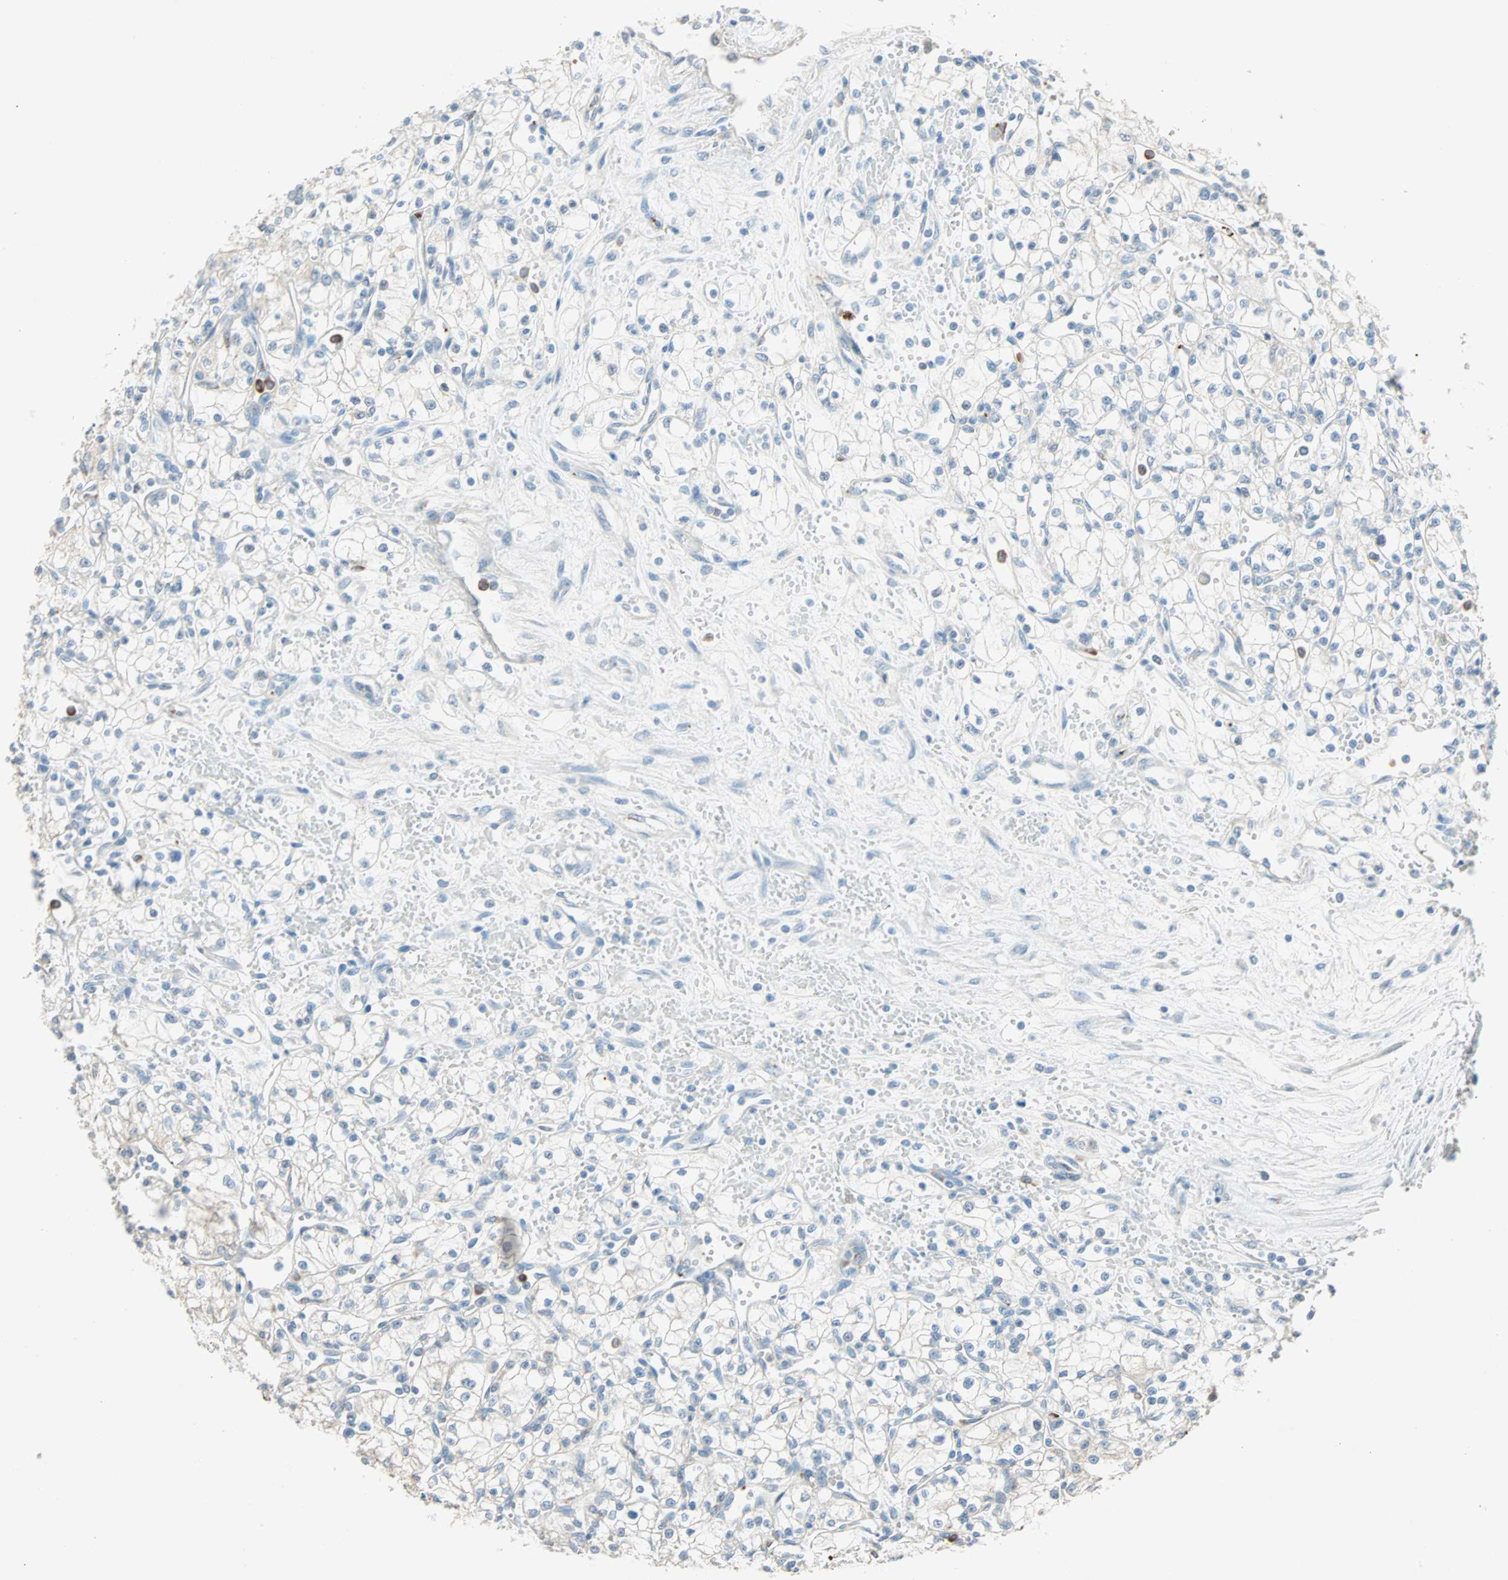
{"staining": {"intensity": "weak", "quantity": "25%-75%", "location": "cytoplasmic/membranous"}, "tissue": "renal cancer", "cell_type": "Tumor cells", "image_type": "cancer", "snomed": [{"axis": "morphology", "description": "Normal tissue, NOS"}, {"axis": "morphology", "description": "Adenocarcinoma, NOS"}, {"axis": "topography", "description": "Kidney"}], "caption": "A low amount of weak cytoplasmic/membranous staining is identified in approximately 25%-75% of tumor cells in renal adenocarcinoma tissue. (DAB (3,3'-diaminobenzidine) IHC with brightfield microscopy, high magnification).", "gene": "LY6G6F", "patient": {"sex": "male", "age": 59}}